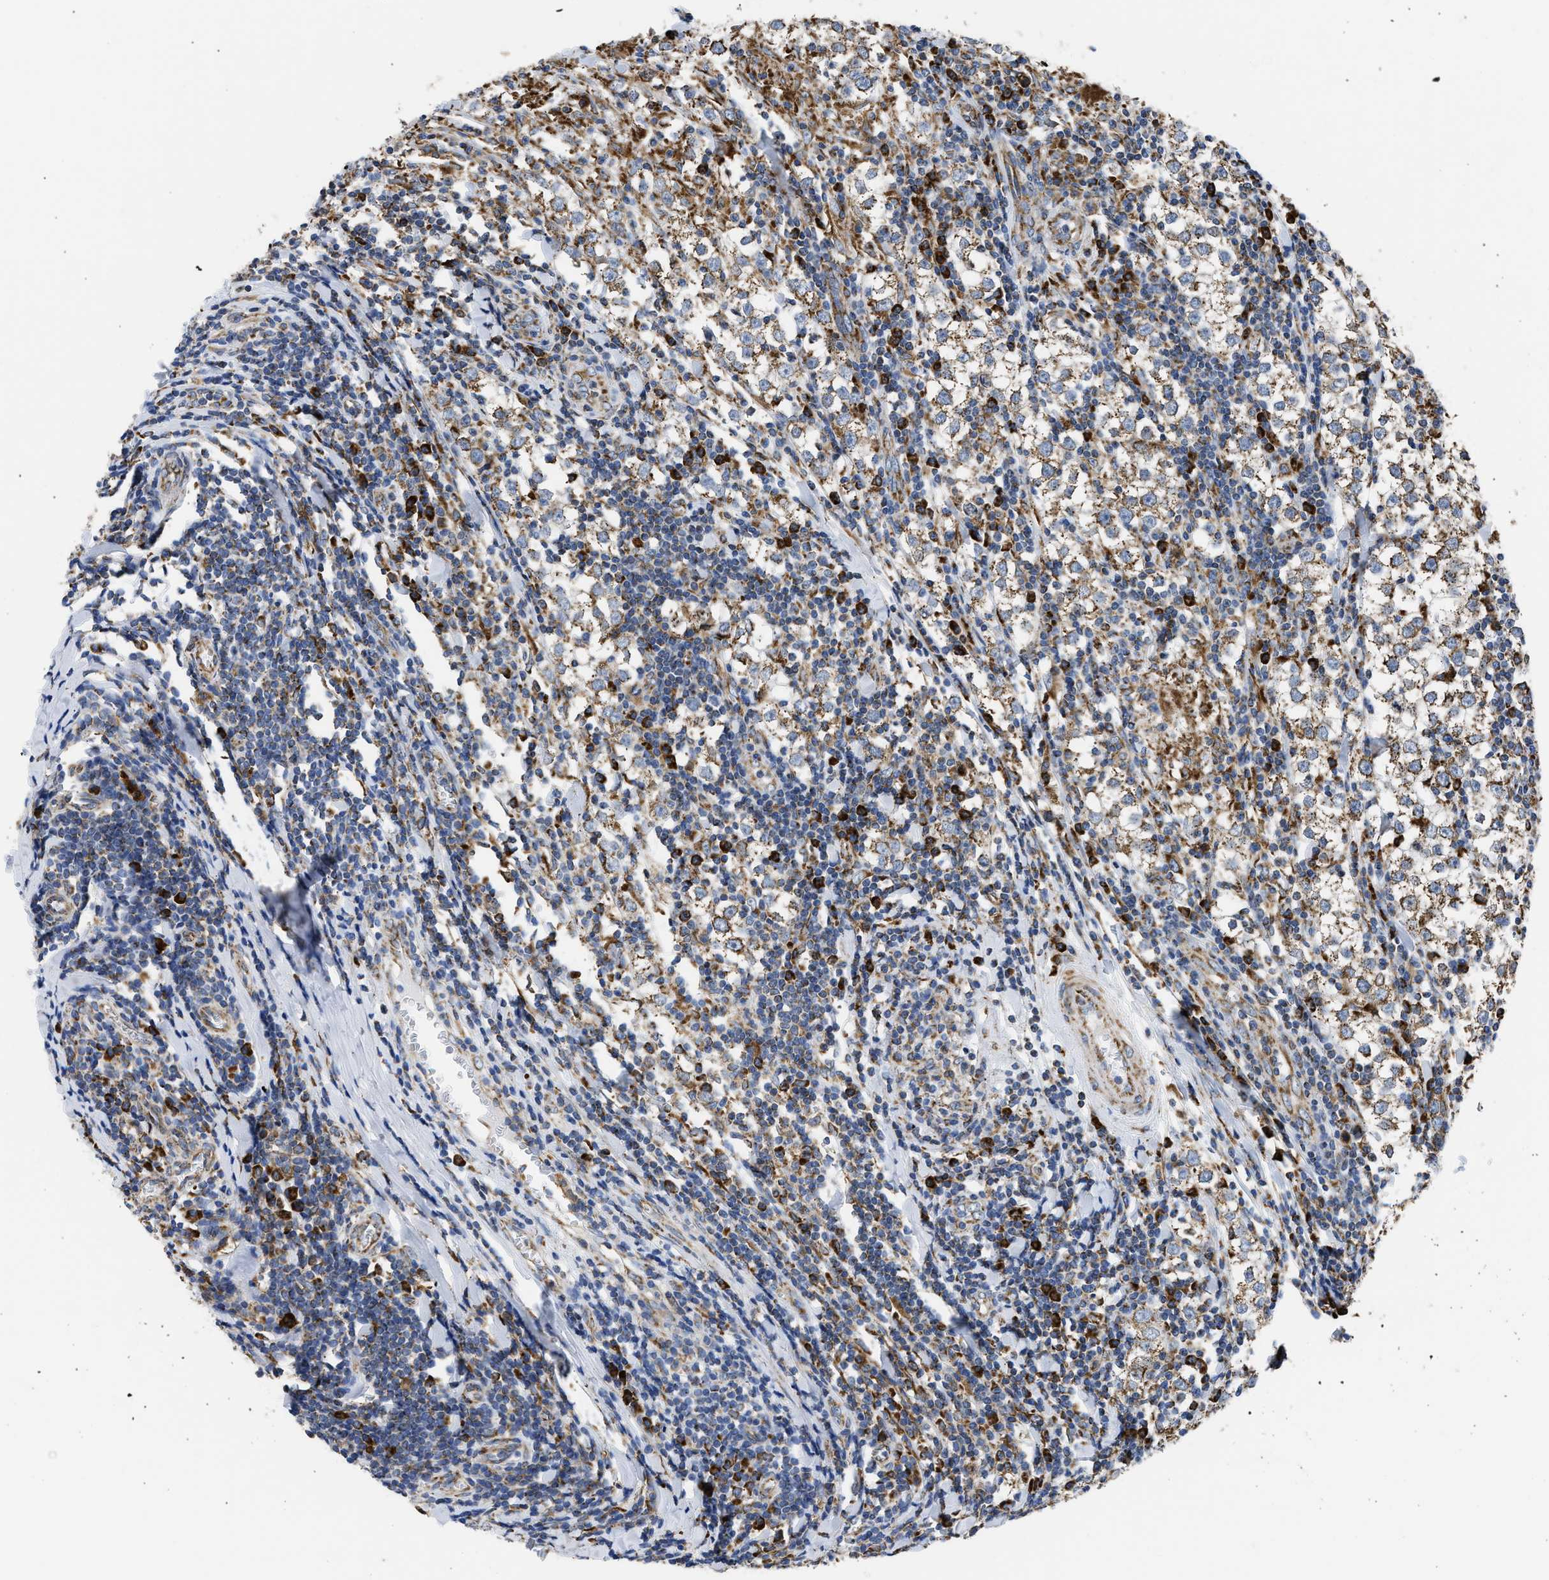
{"staining": {"intensity": "moderate", "quantity": ">75%", "location": "cytoplasmic/membranous"}, "tissue": "testis cancer", "cell_type": "Tumor cells", "image_type": "cancer", "snomed": [{"axis": "morphology", "description": "Seminoma, NOS"}, {"axis": "morphology", "description": "Carcinoma, Embryonal, NOS"}, {"axis": "topography", "description": "Testis"}], "caption": "Protein staining of testis cancer (seminoma) tissue exhibits moderate cytoplasmic/membranous staining in approximately >75% of tumor cells. Nuclei are stained in blue.", "gene": "CYCS", "patient": {"sex": "male", "age": 36}}